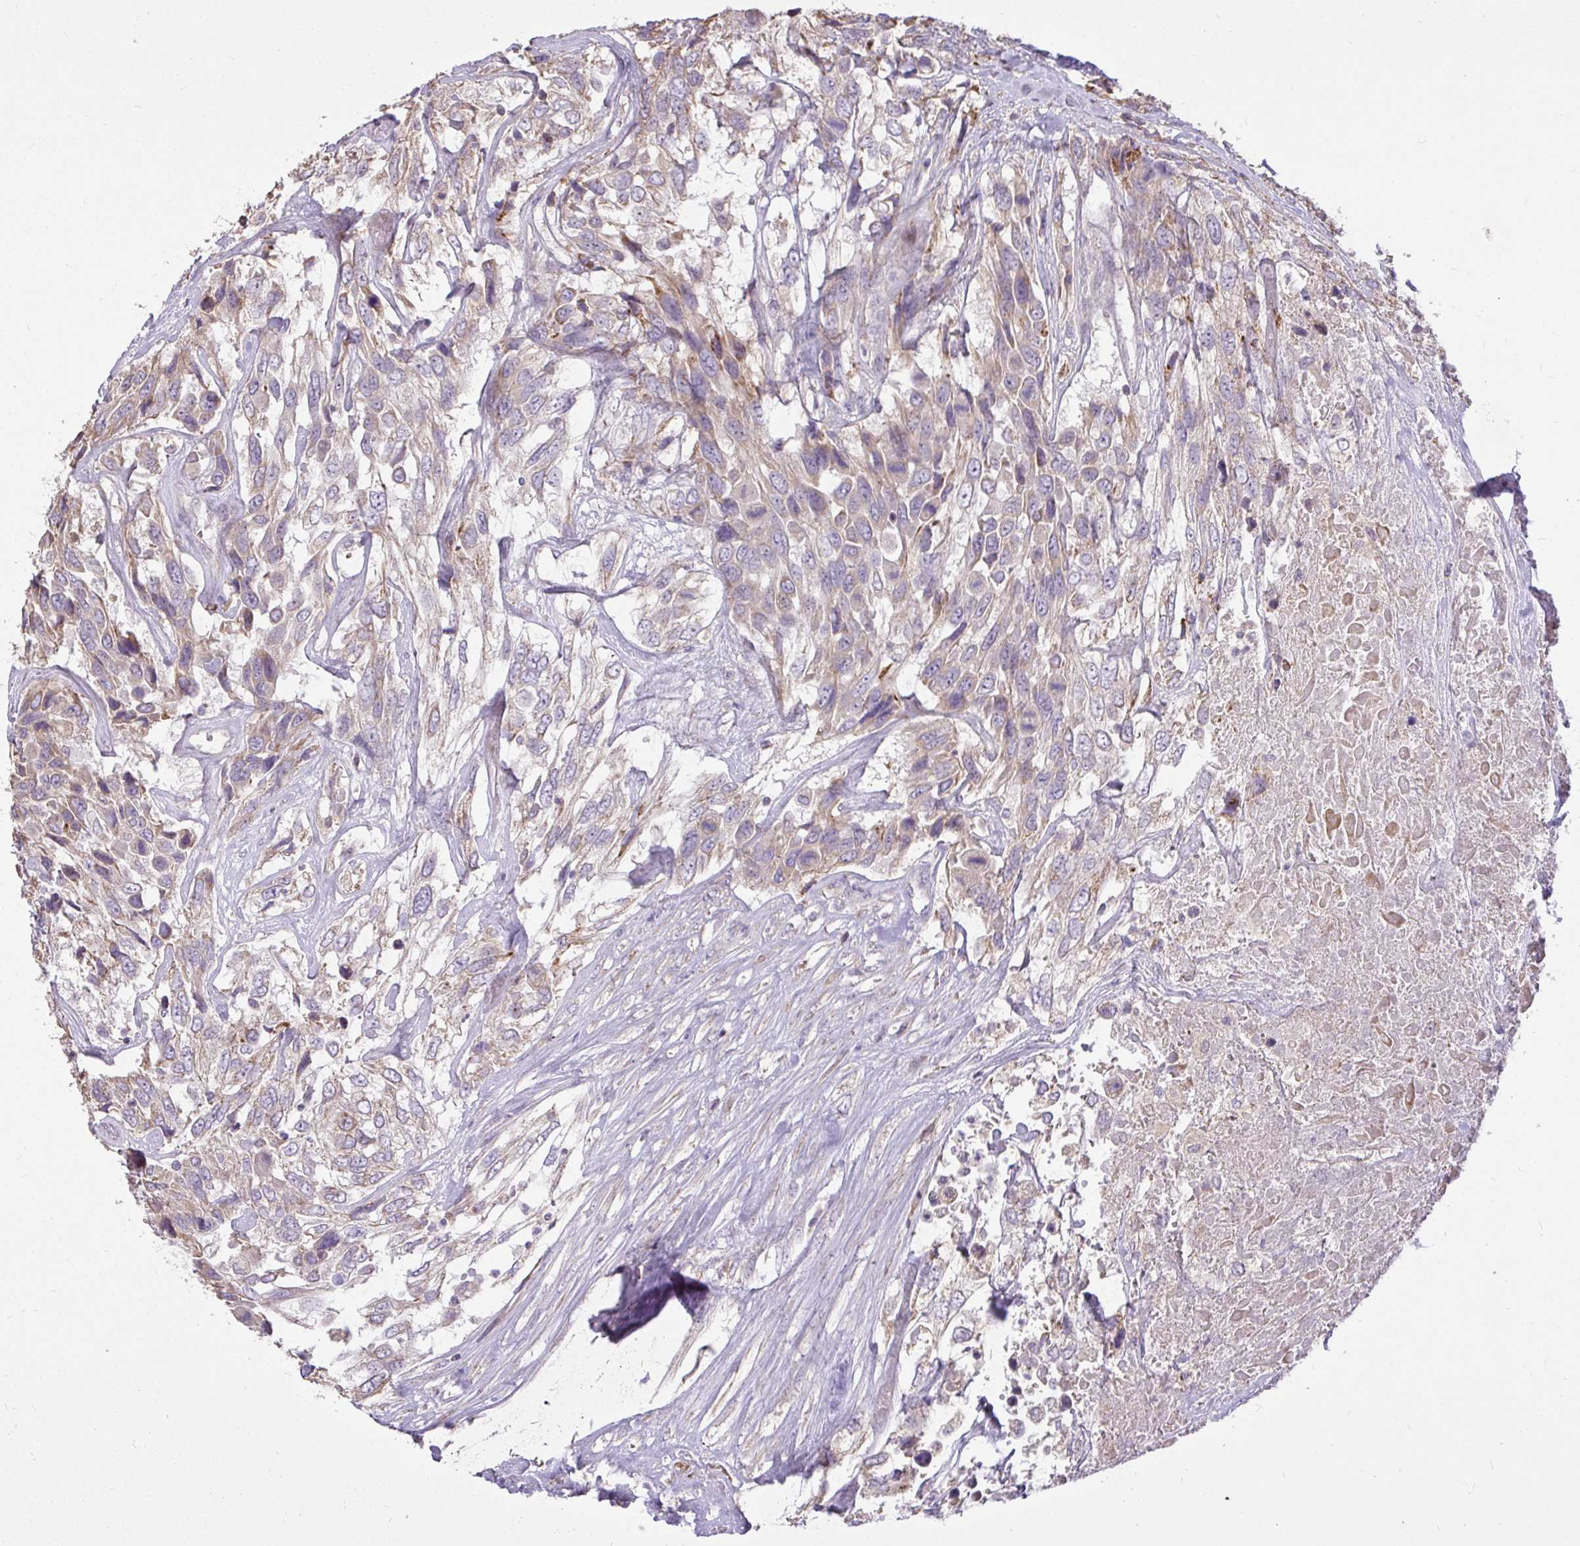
{"staining": {"intensity": "weak", "quantity": "25%-75%", "location": "cytoplasmic/membranous"}, "tissue": "urothelial cancer", "cell_type": "Tumor cells", "image_type": "cancer", "snomed": [{"axis": "morphology", "description": "Urothelial carcinoma, High grade"}, {"axis": "topography", "description": "Urinary bladder"}], "caption": "Immunohistochemical staining of urothelial cancer demonstrates low levels of weak cytoplasmic/membranous staining in about 25%-75% of tumor cells.", "gene": "STRIP1", "patient": {"sex": "female", "age": 70}}